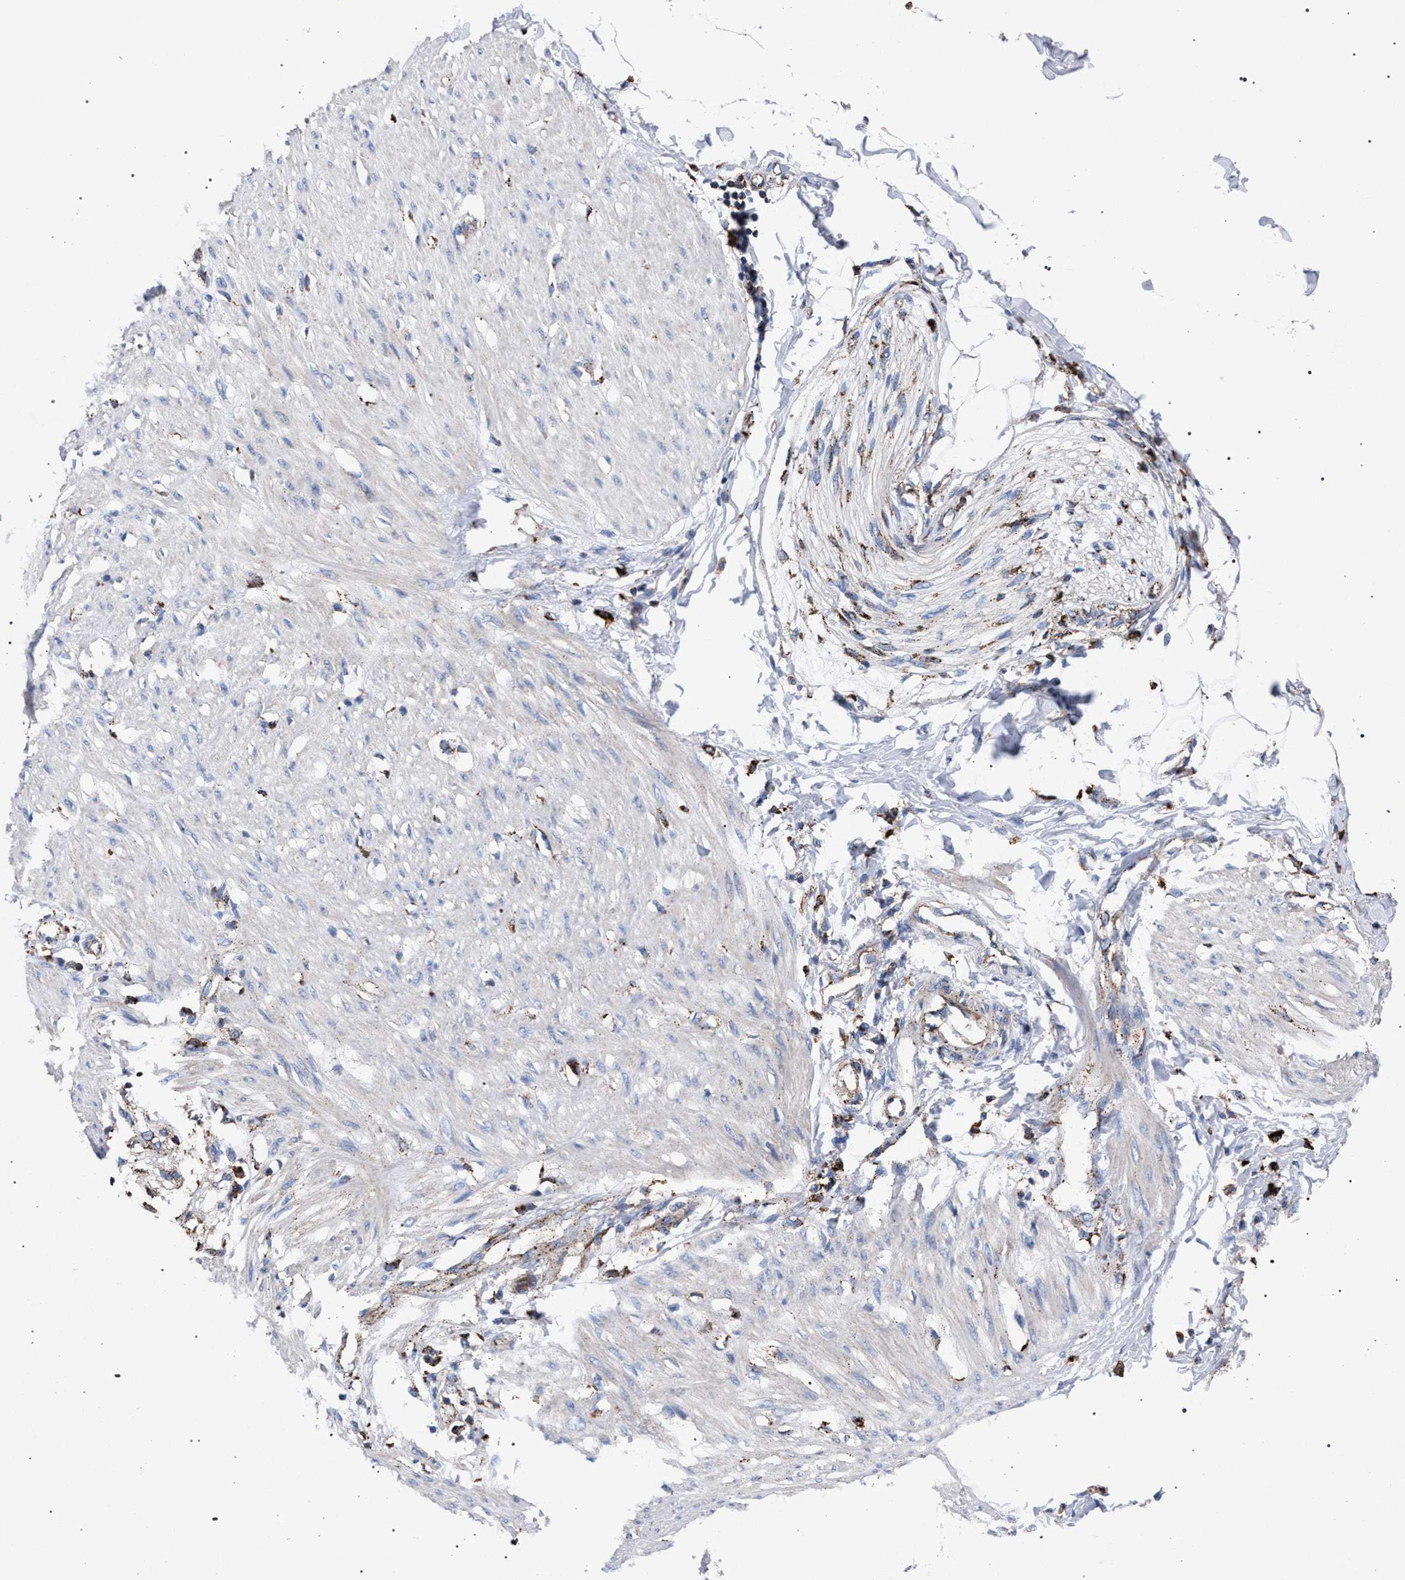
{"staining": {"intensity": "negative", "quantity": "none", "location": "none"}, "tissue": "adipose tissue", "cell_type": "Adipocytes", "image_type": "normal", "snomed": [{"axis": "morphology", "description": "Normal tissue, NOS"}, {"axis": "morphology", "description": "Adenocarcinoma, NOS"}, {"axis": "topography", "description": "Colon"}, {"axis": "topography", "description": "Peripheral nerve tissue"}], "caption": "DAB (3,3'-diaminobenzidine) immunohistochemical staining of unremarkable adipose tissue displays no significant expression in adipocytes.", "gene": "PPT1", "patient": {"sex": "male", "age": 14}}